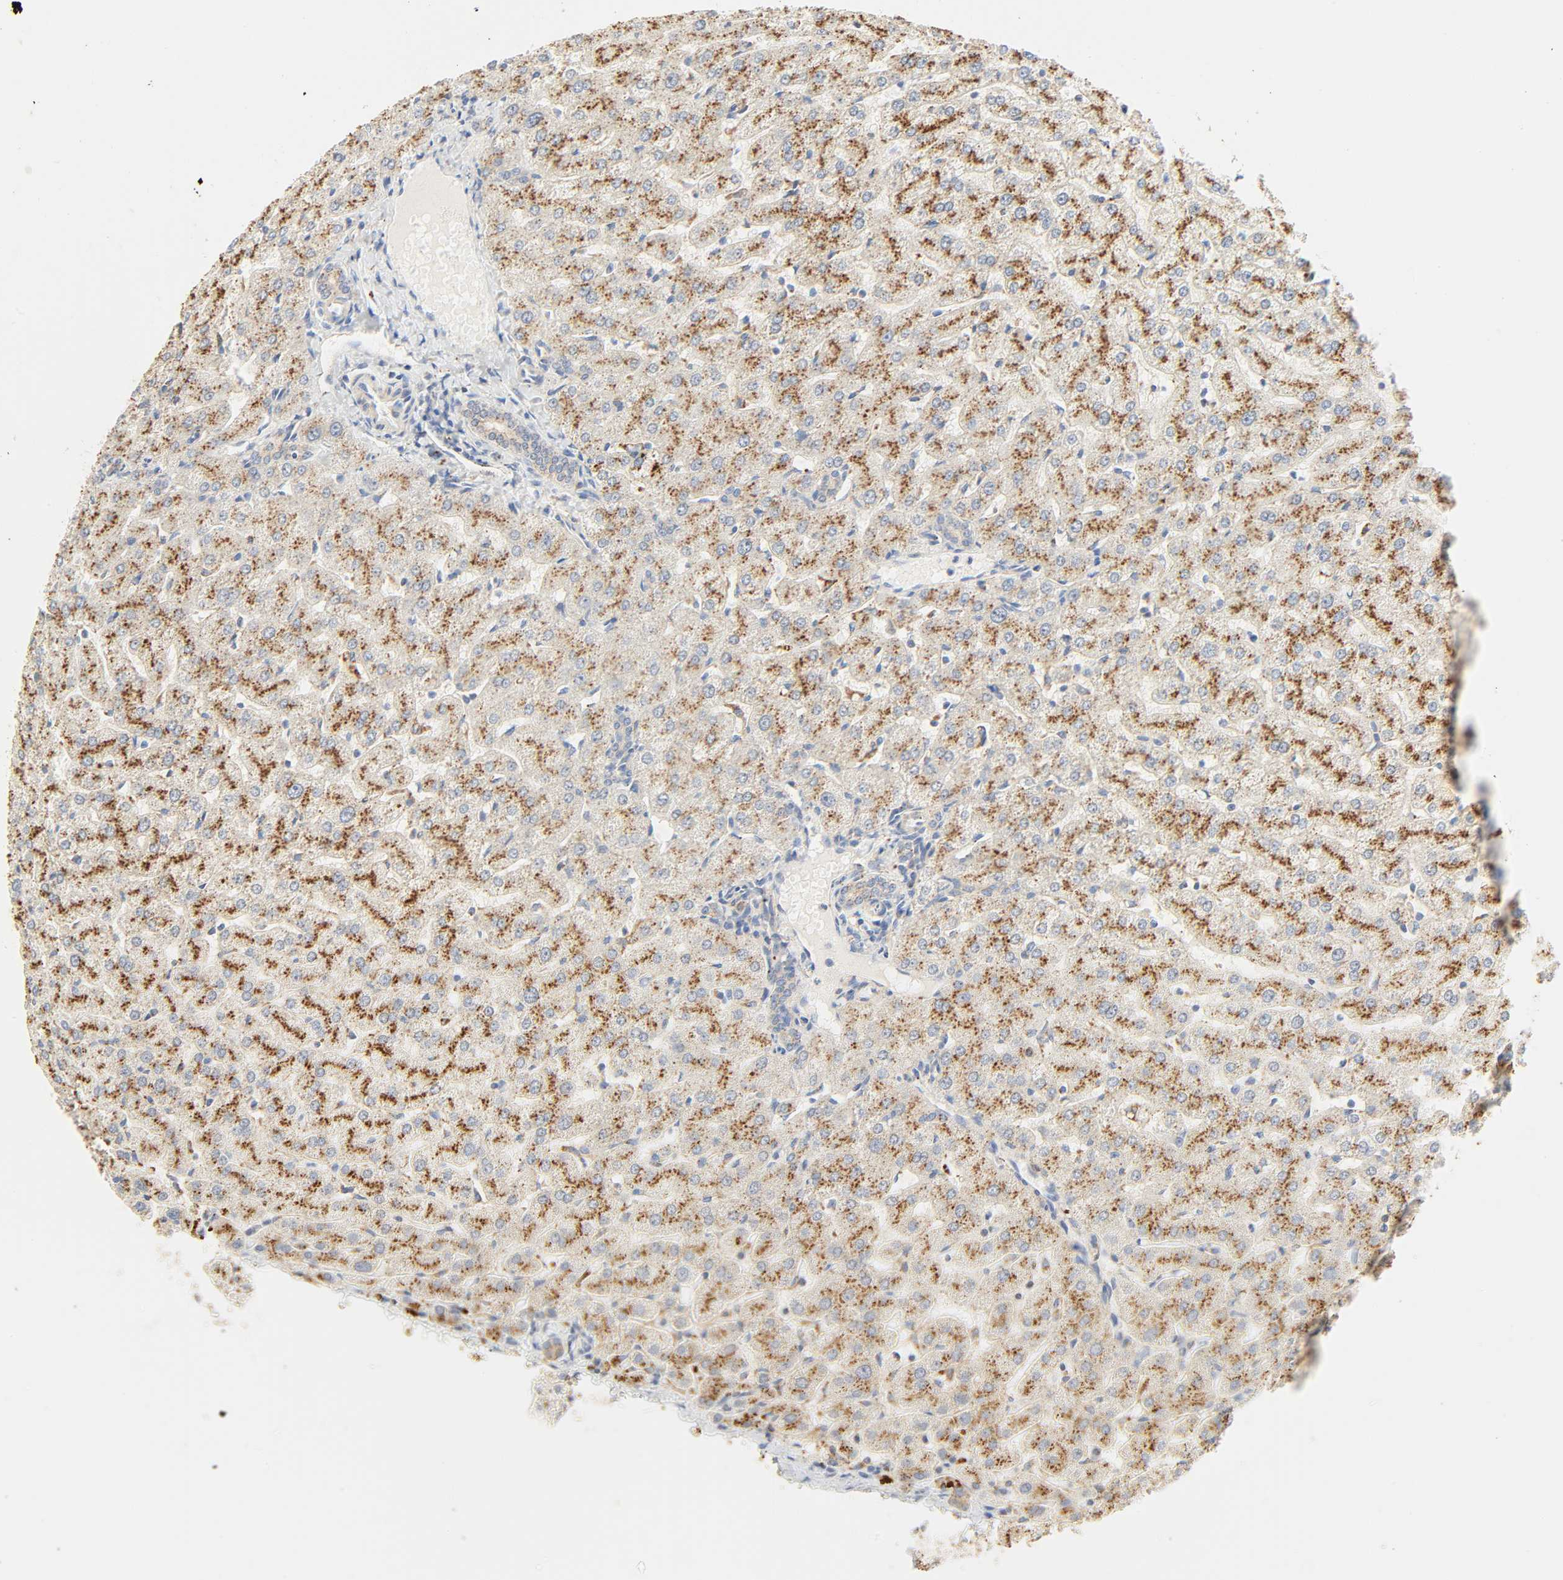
{"staining": {"intensity": "weak", "quantity": ">75%", "location": "cytoplasmic/membranous"}, "tissue": "liver", "cell_type": "Cholangiocytes", "image_type": "normal", "snomed": [{"axis": "morphology", "description": "Normal tissue, NOS"}, {"axis": "morphology", "description": "Fibrosis, NOS"}, {"axis": "topography", "description": "Liver"}], "caption": "Immunohistochemistry (IHC) image of benign liver: liver stained using immunohistochemistry demonstrates low levels of weak protein expression localized specifically in the cytoplasmic/membranous of cholangiocytes, appearing as a cytoplasmic/membranous brown color.", "gene": "CAMK2A", "patient": {"sex": "female", "age": 29}}